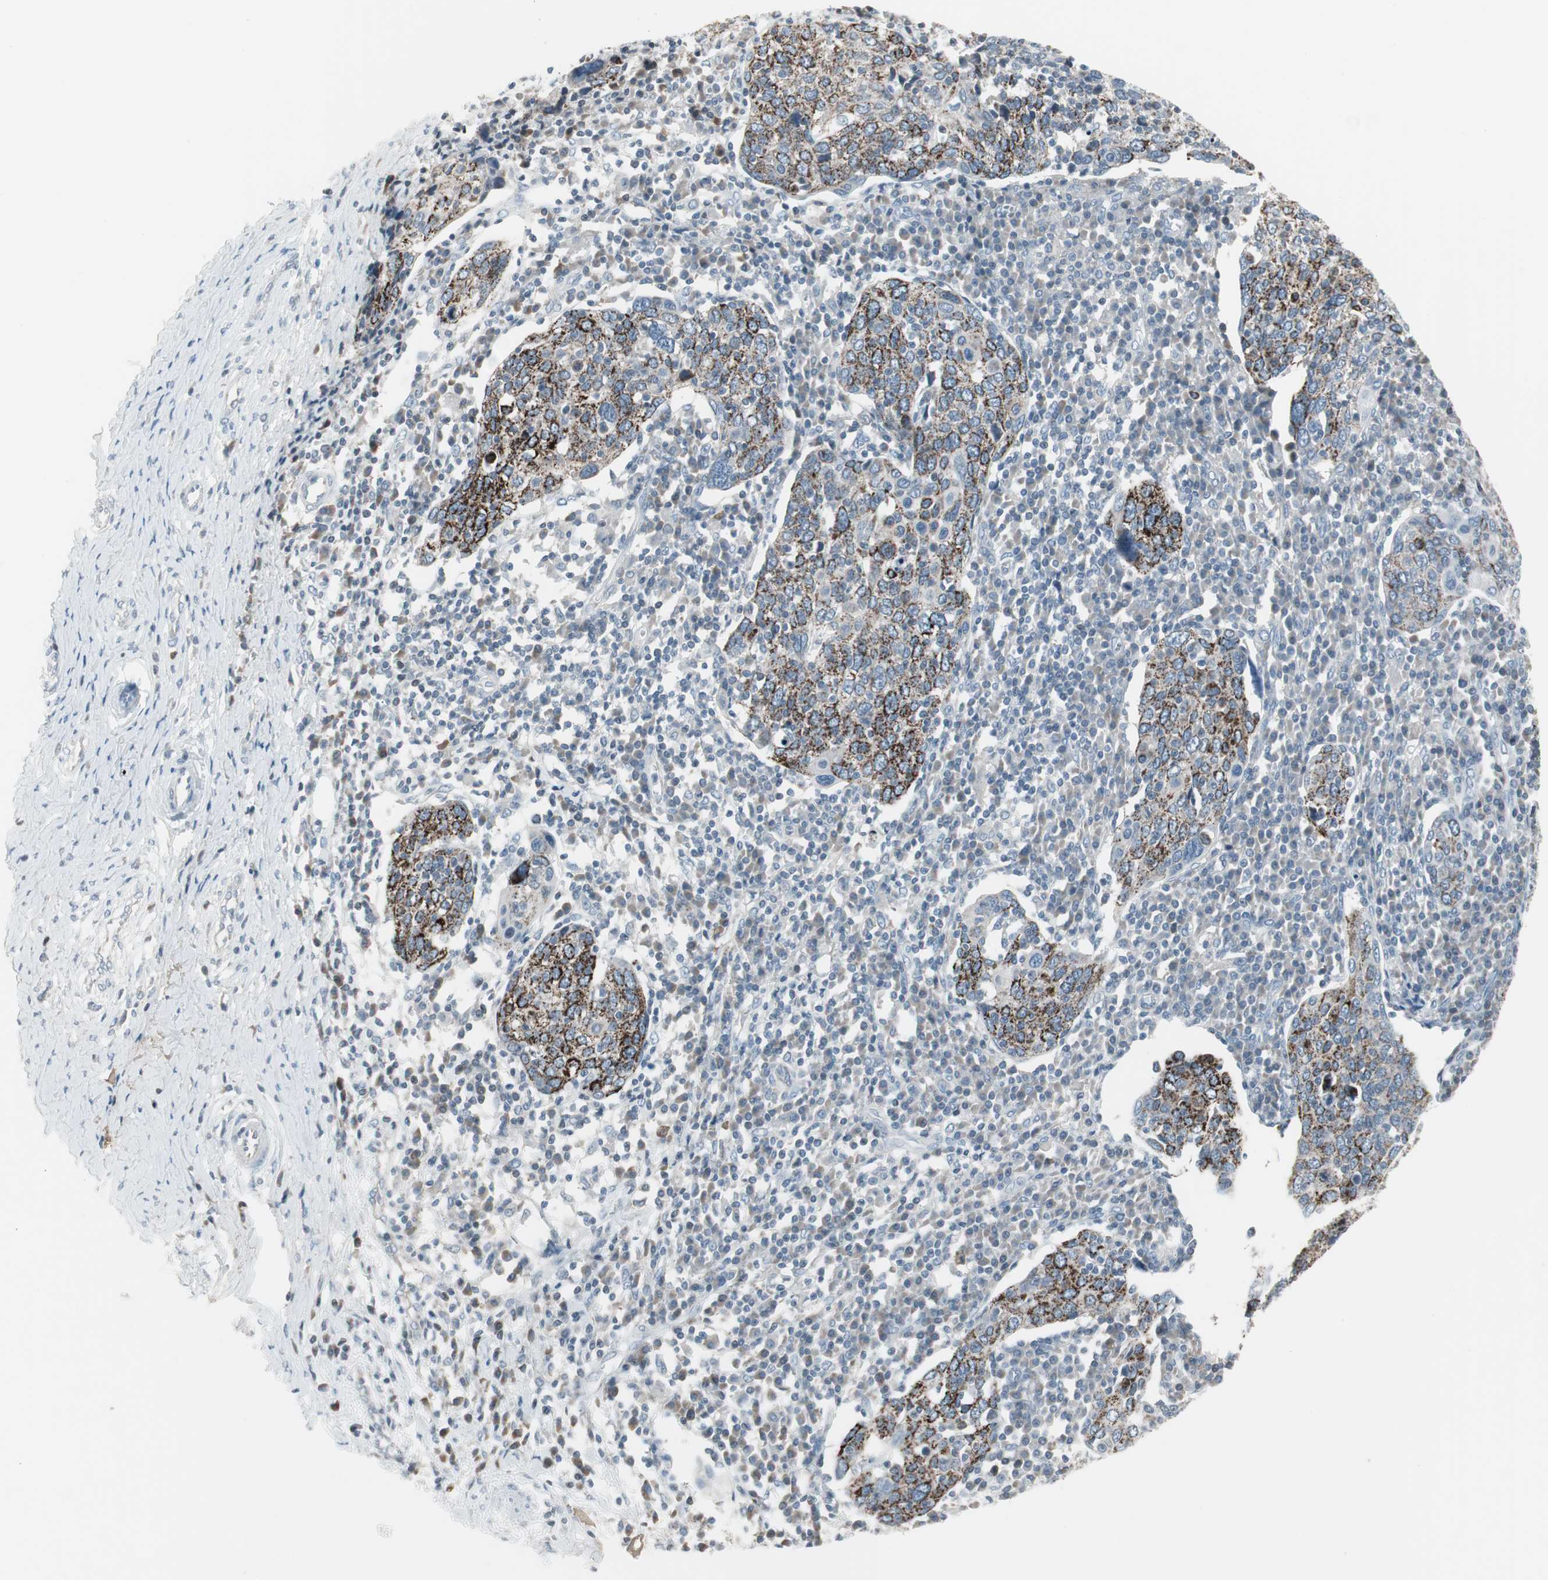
{"staining": {"intensity": "strong", "quantity": "25%-75%", "location": "cytoplasmic/membranous"}, "tissue": "cervical cancer", "cell_type": "Tumor cells", "image_type": "cancer", "snomed": [{"axis": "morphology", "description": "Squamous cell carcinoma, NOS"}, {"axis": "topography", "description": "Cervix"}], "caption": "Cervical squamous cell carcinoma stained with DAB immunohistochemistry (IHC) demonstrates high levels of strong cytoplasmic/membranous staining in about 25%-75% of tumor cells.", "gene": "ARG2", "patient": {"sex": "female", "age": 40}}